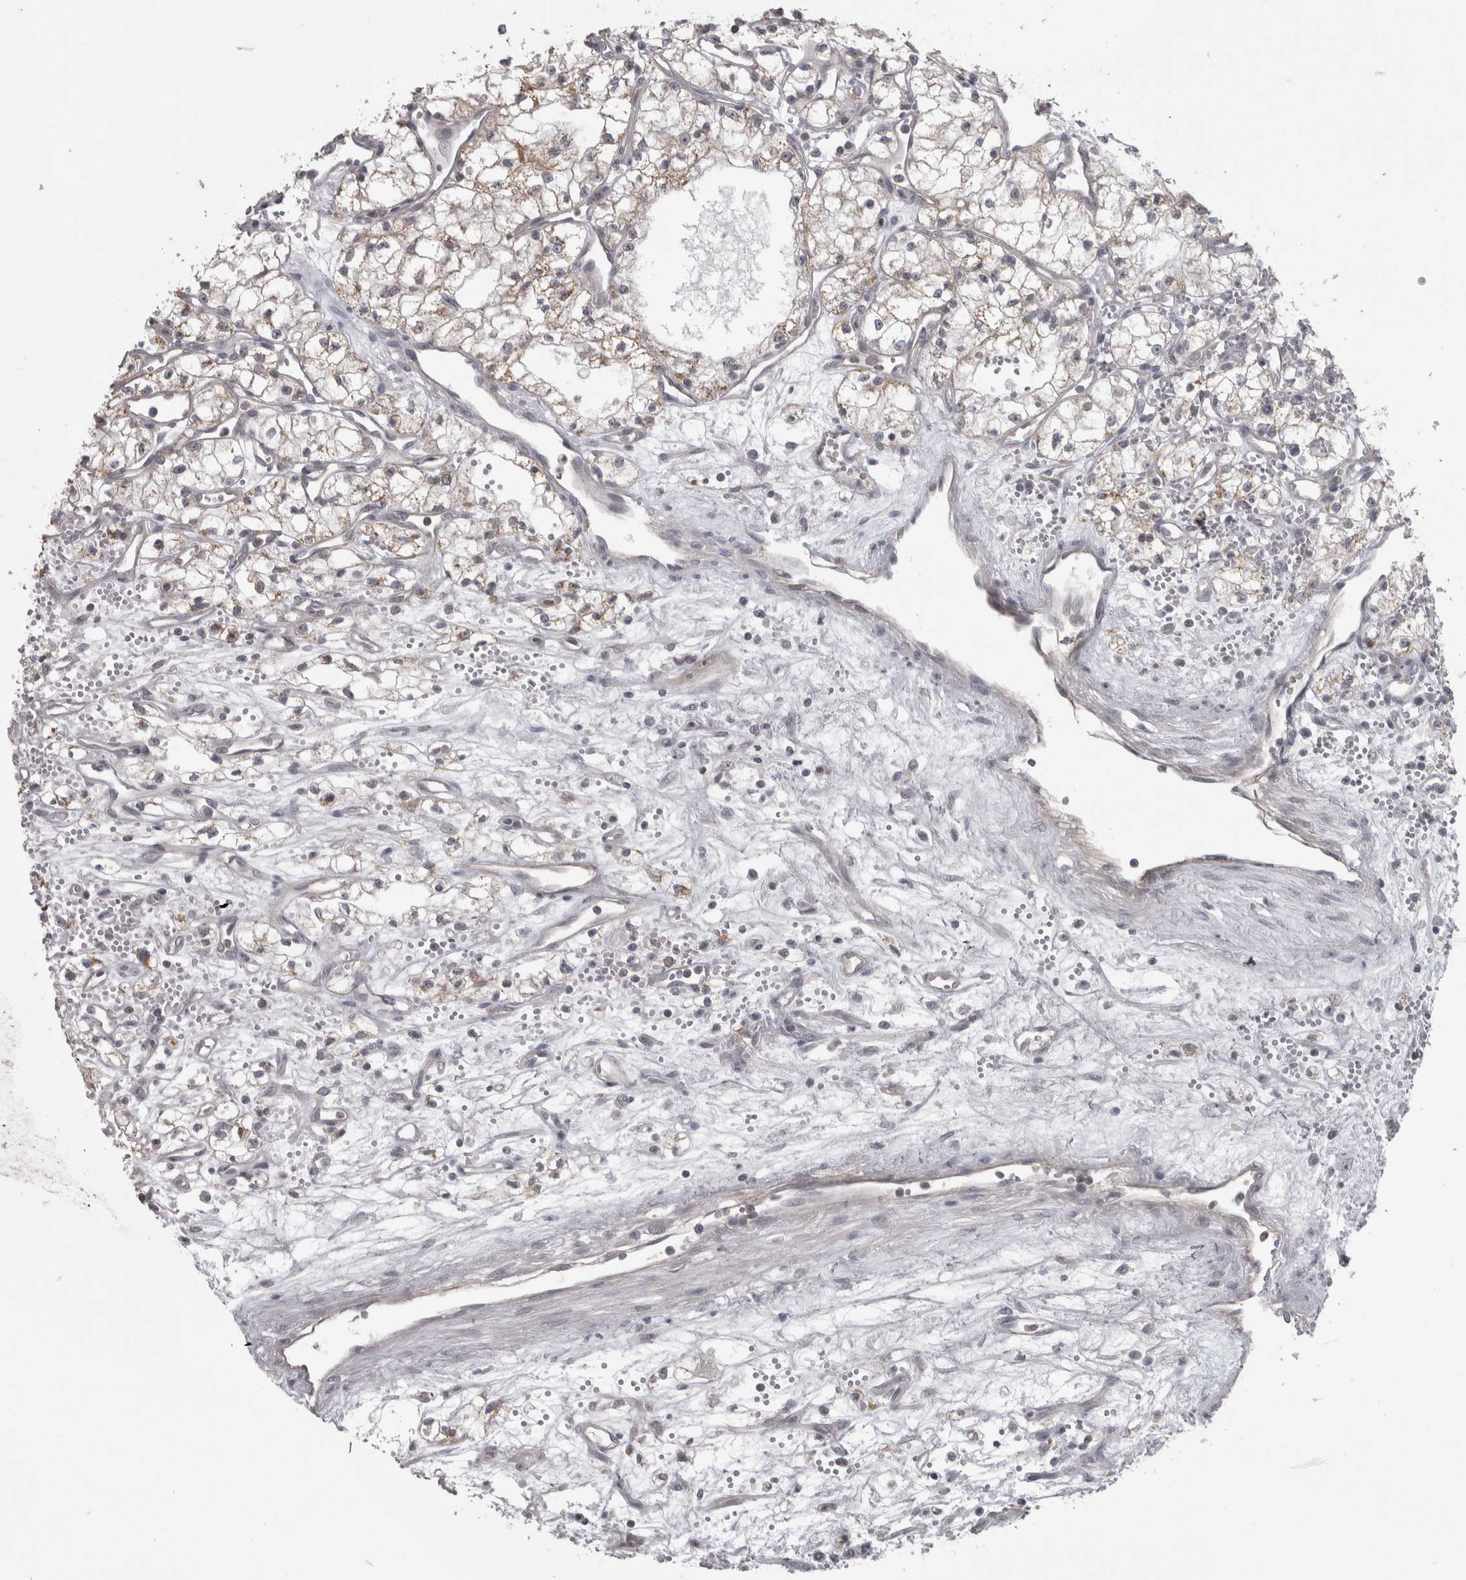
{"staining": {"intensity": "weak", "quantity": "<25%", "location": "cytoplasmic/membranous"}, "tissue": "renal cancer", "cell_type": "Tumor cells", "image_type": "cancer", "snomed": [{"axis": "morphology", "description": "Adenocarcinoma, NOS"}, {"axis": "topography", "description": "Kidney"}], "caption": "There is no significant positivity in tumor cells of renal adenocarcinoma.", "gene": "PPP1R12B", "patient": {"sex": "male", "age": 59}}